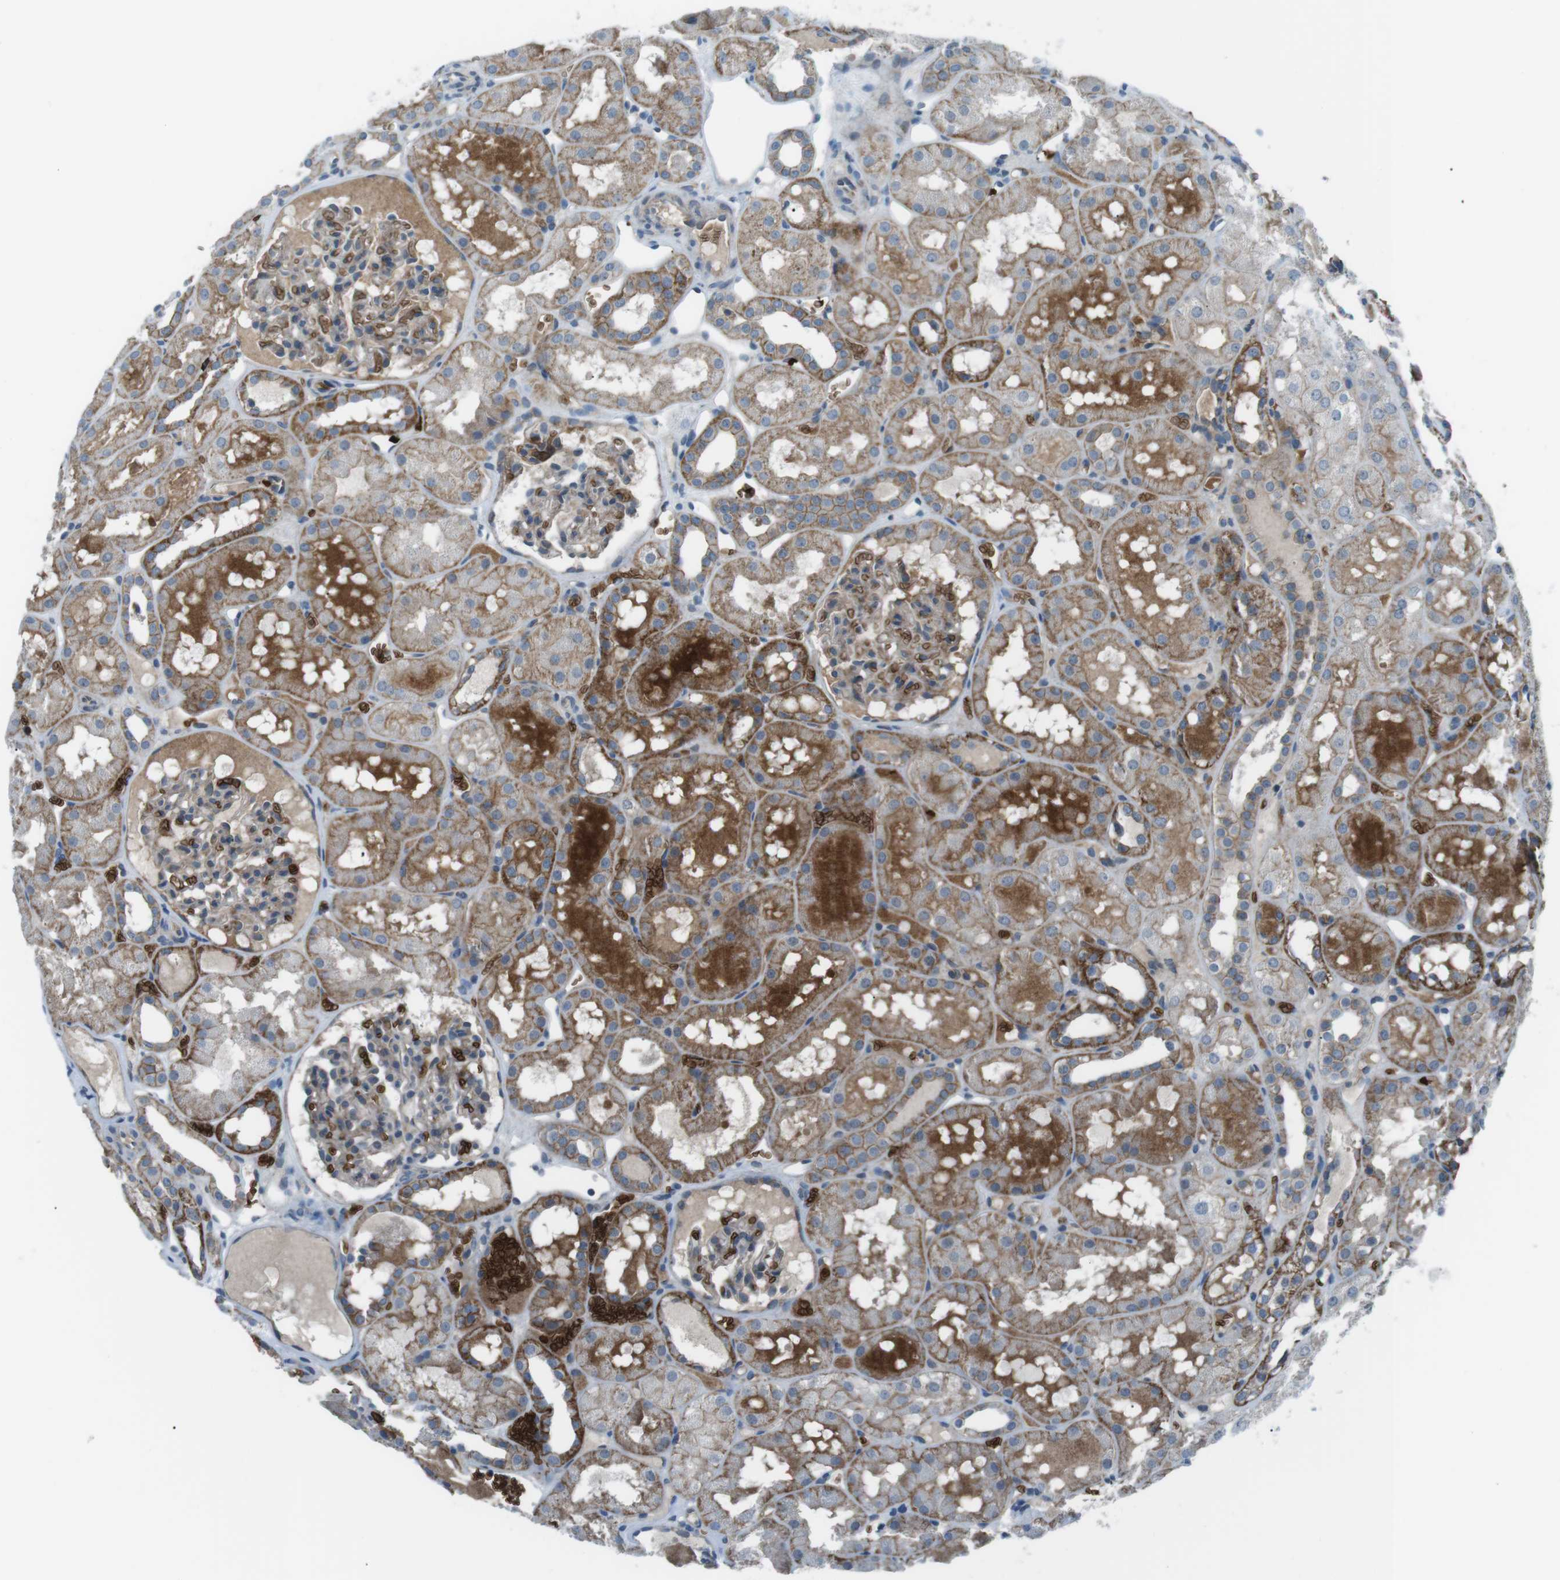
{"staining": {"intensity": "weak", "quantity": "25%-75%", "location": "cytoplasmic/membranous"}, "tissue": "kidney", "cell_type": "Cells in glomeruli", "image_type": "normal", "snomed": [{"axis": "morphology", "description": "Normal tissue, NOS"}, {"axis": "topography", "description": "Kidney"}, {"axis": "topography", "description": "Urinary bladder"}], "caption": "IHC staining of unremarkable kidney, which reveals low levels of weak cytoplasmic/membranous positivity in about 25%-75% of cells in glomeruli indicating weak cytoplasmic/membranous protein staining. The staining was performed using DAB (3,3'-diaminobenzidine) (brown) for protein detection and nuclei were counterstained in hematoxylin (blue).", "gene": "SPTA1", "patient": {"sex": "male", "age": 16}}